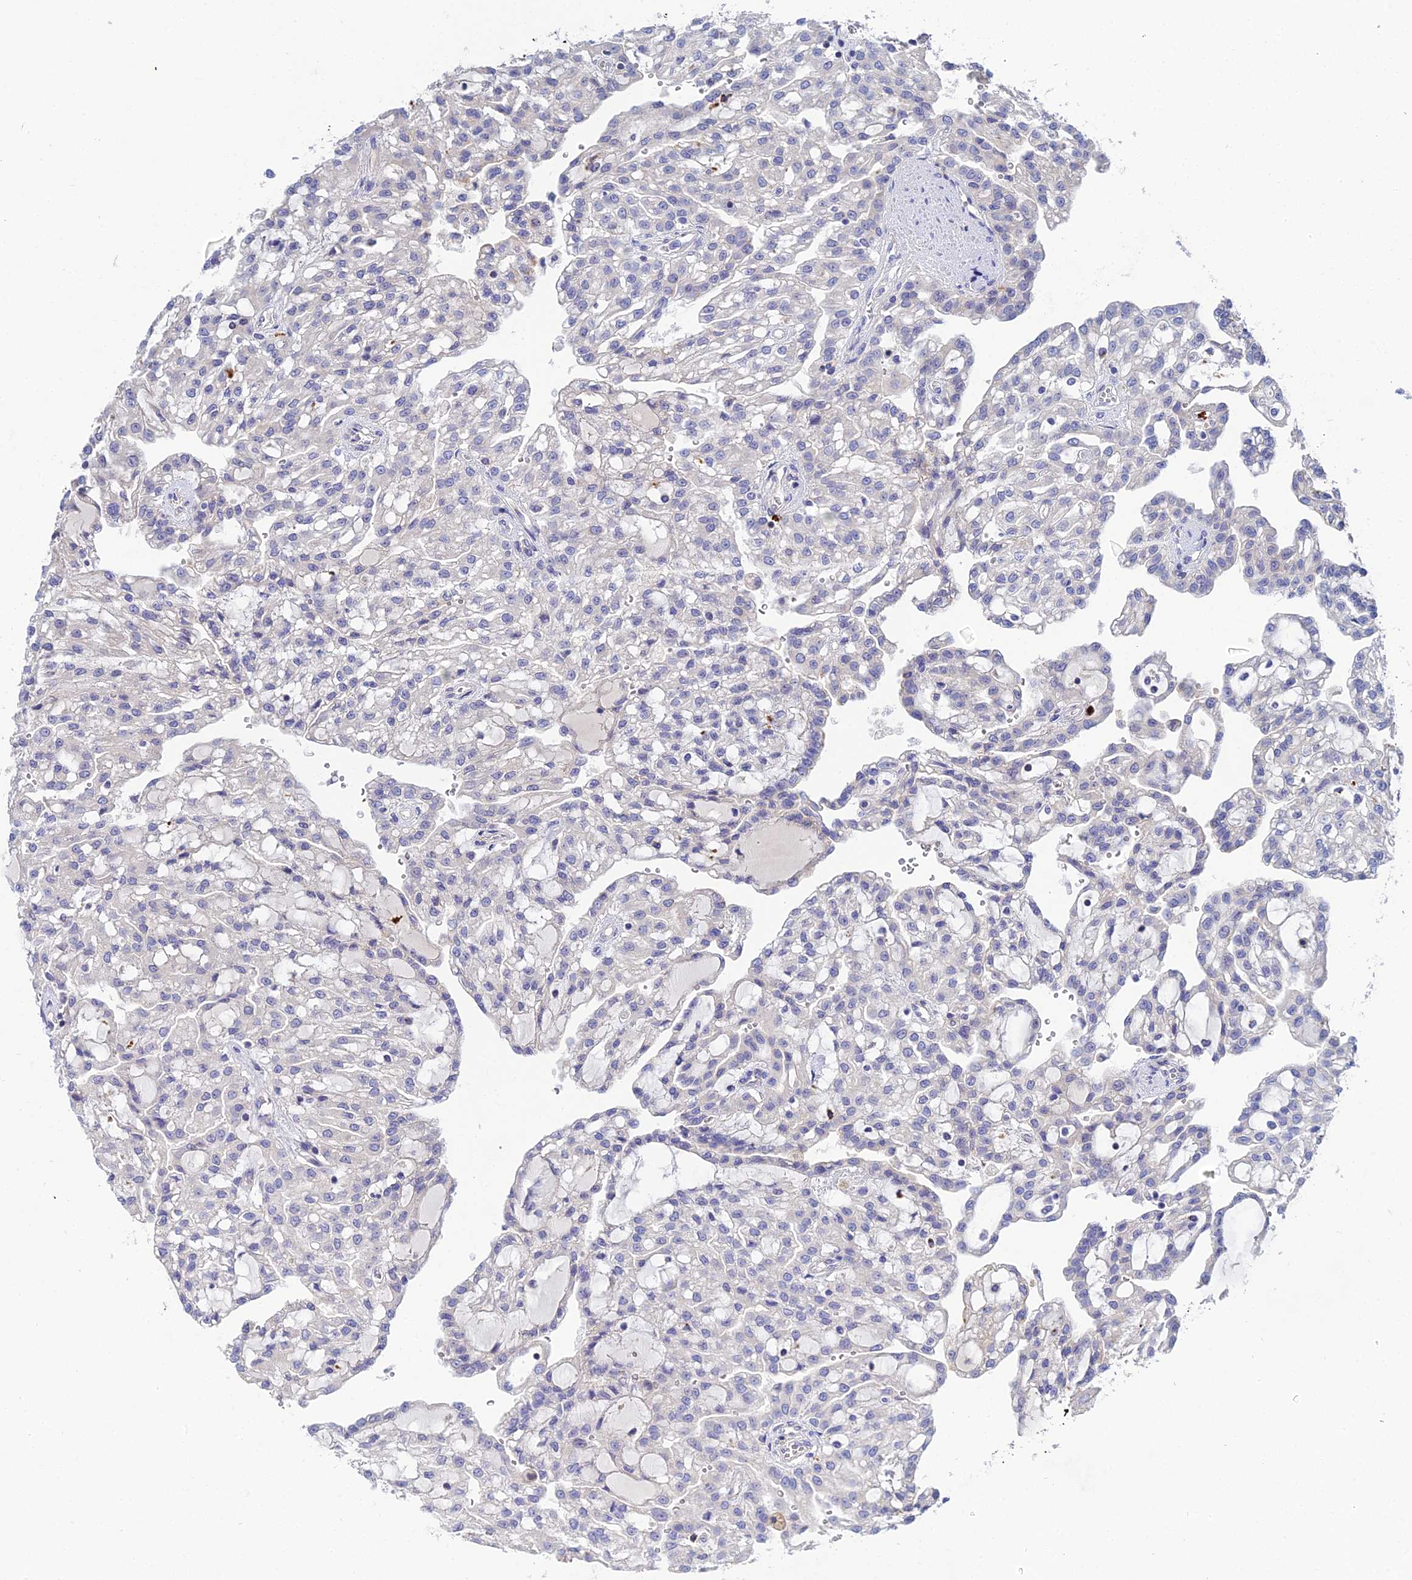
{"staining": {"intensity": "negative", "quantity": "none", "location": "none"}, "tissue": "renal cancer", "cell_type": "Tumor cells", "image_type": "cancer", "snomed": [{"axis": "morphology", "description": "Adenocarcinoma, NOS"}, {"axis": "topography", "description": "Kidney"}], "caption": "Micrograph shows no protein staining in tumor cells of renal cancer (adenocarcinoma) tissue.", "gene": "APOBEC3H", "patient": {"sex": "male", "age": 63}}